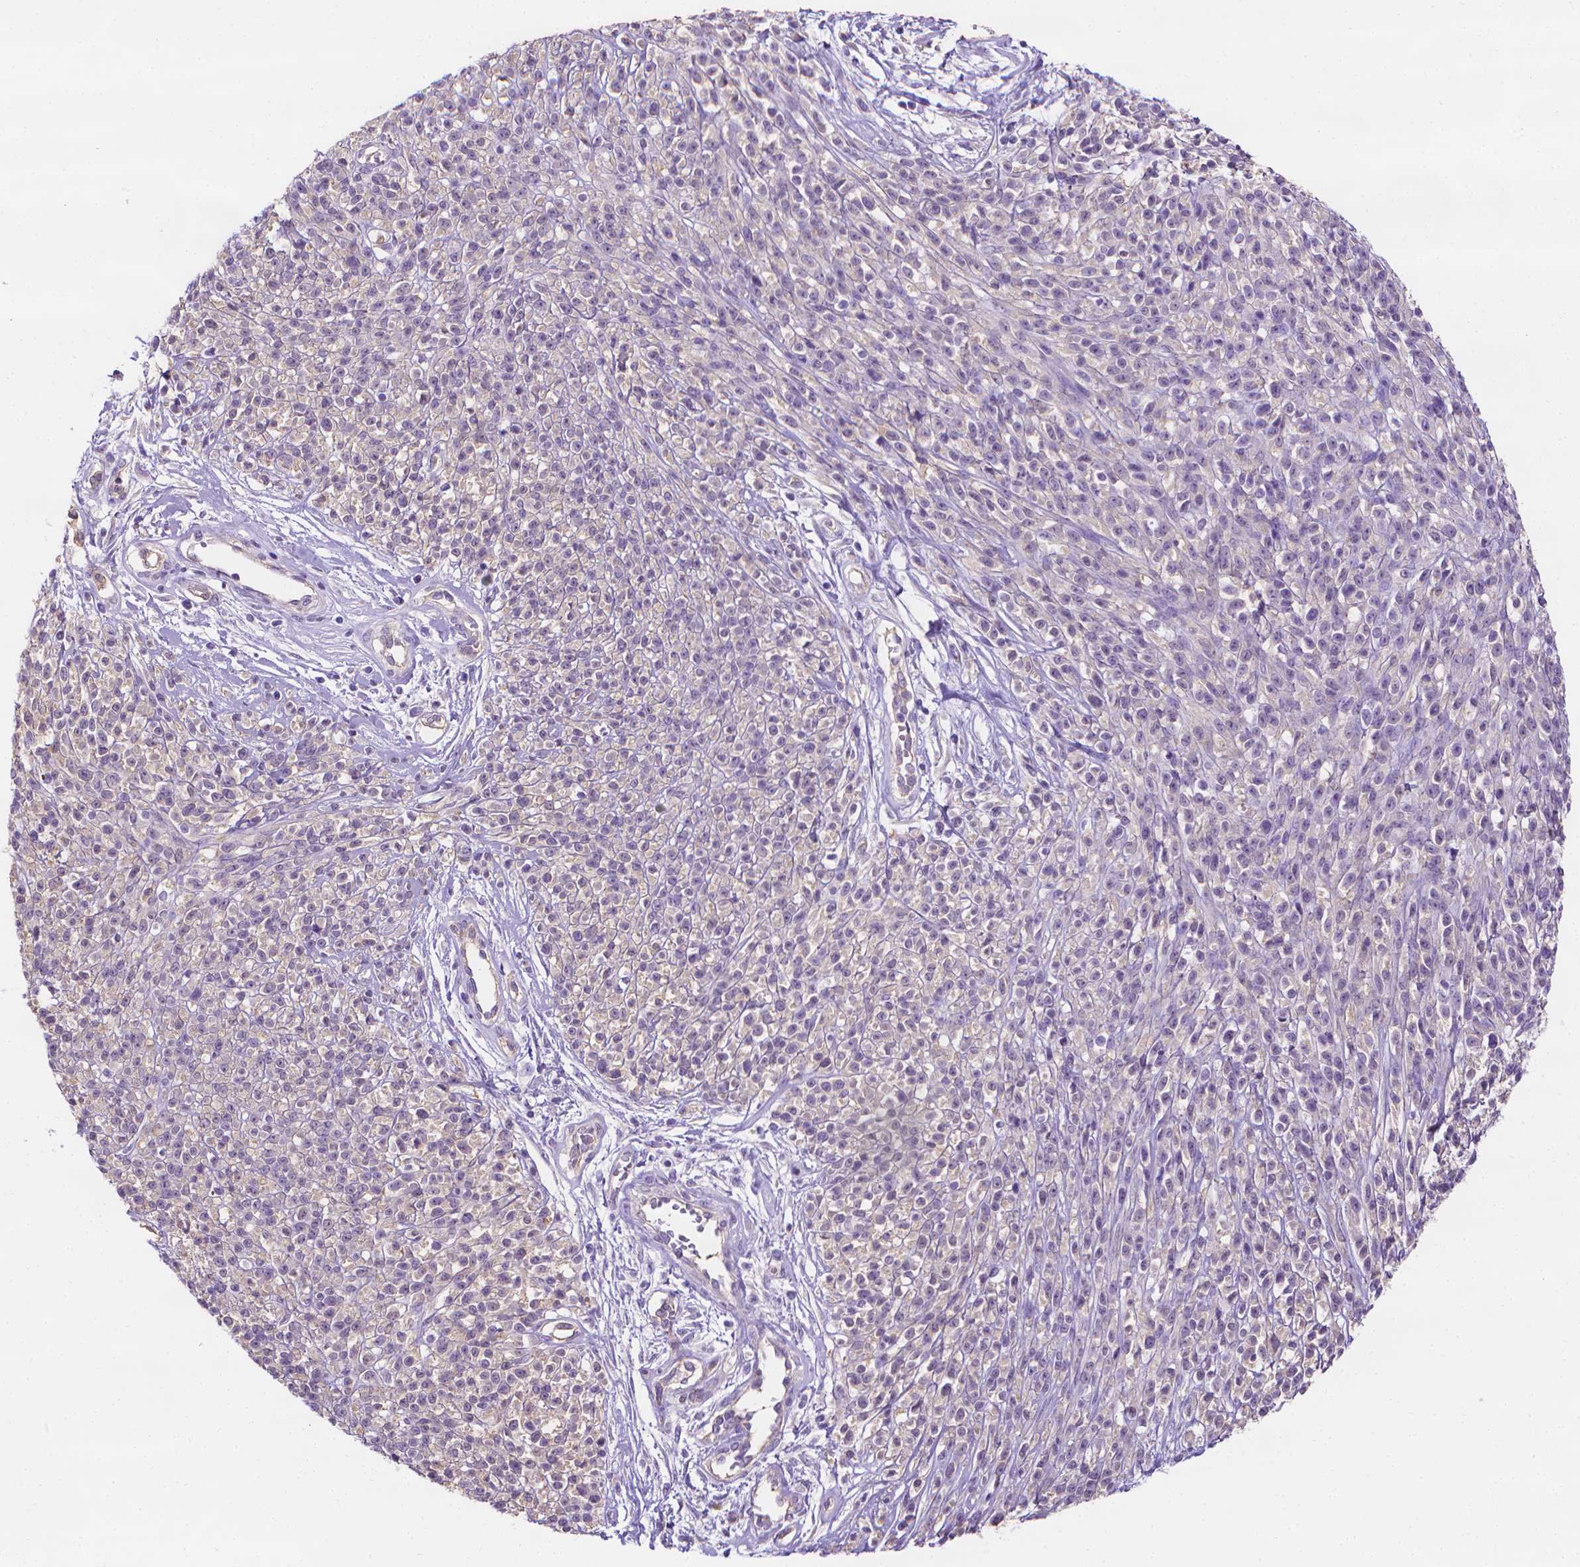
{"staining": {"intensity": "negative", "quantity": "none", "location": "none"}, "tissue": "melanoma", "cell_type": "Tumor cells", "image_type": "cancer", "snomed": [{"axis": "morphology", "description": "Malignant melanoma, NOS"}, {"axis": "topography", "description": "Skin"}, {"axis": "topography", "description": "Skin of trunk"}], "caption": "High magnification brightfield microscopy of melanoma stained with DAB (3,3'-diaminobenzidine) (brown) and counterstained with hematoxylin (blue): tumor cells show no significant expression. The staining is performed using DAB (3,3'-diaminobenzidine) brown chromogen with nuclei counter-stained in using hematoxylin.", "gene": "FASN", "patient": {"sex": "male", "age": 74}}